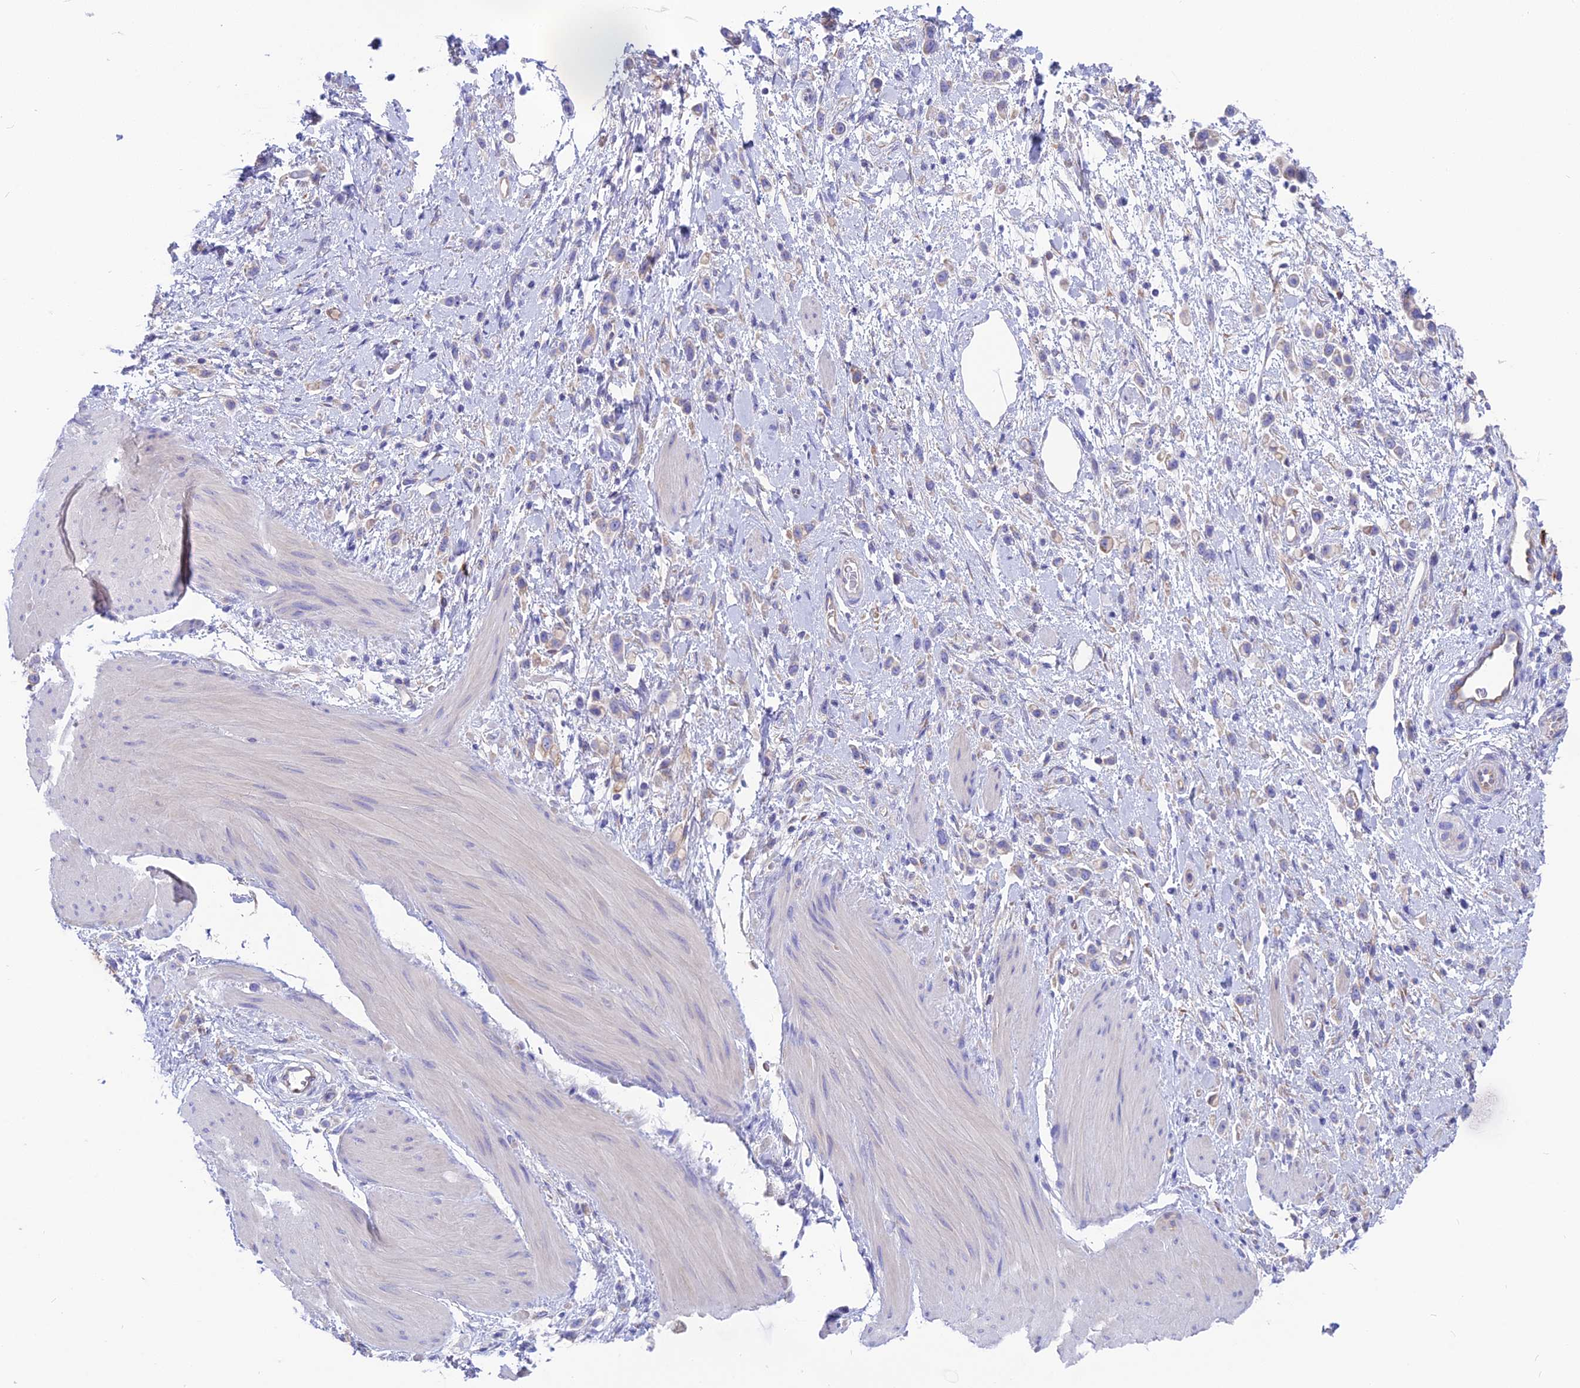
{"staining": {"intensity": "negative", "quantity": "none", "location": "none"}, "tissue": "stomach cancer", "cell_type": "Tumor cells", "image_type": "cancer", "snomed": [{"axis": "morphology", "description": "Adenocarcinoma, NOS"}, {"axis": "topography", "description": "Stomach"}], "caption": "DAB (3,3'-diaminobenzidine) immunohistochemical staining of human stomach cancer (adenocarcinoma) shows no significant staining in tumor cells. (DAB (3,3'-diaminobenzidine) immunohistochemistry (IHC) with hematoxylin counter stain).", "gene": "LZTFL1", "patient": {"sex": "female", "age": 65}}